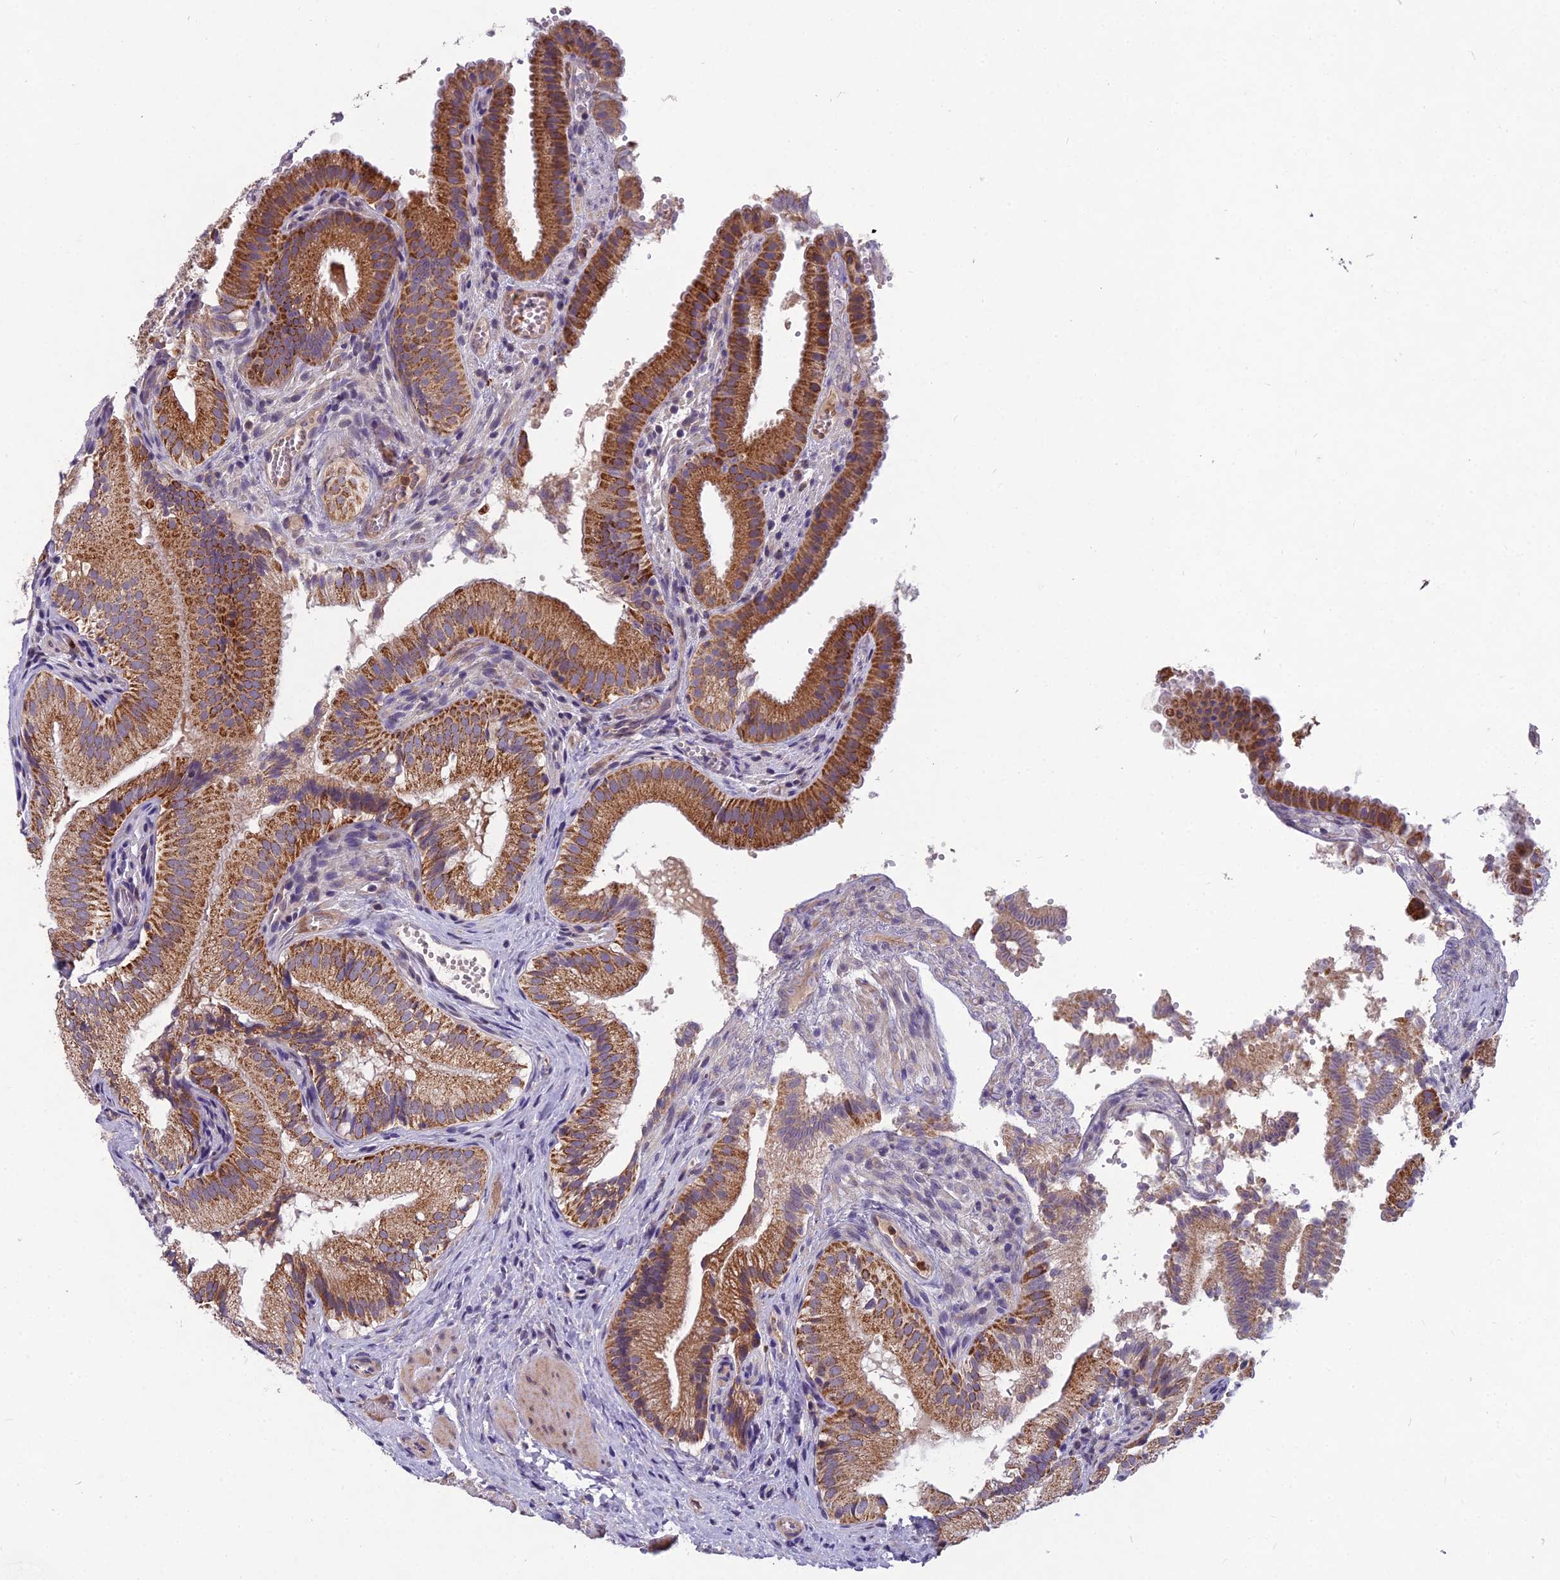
{"staining": {"intensity": "moderate", "quantity": ">75%", "location": "cytoplasmic/membranous"}, "tissue": "gallbladder", "cell_type": "Glandular cells", "image_type": "normal", "snomed": [{"axis": "morphology", "description": "Normal tissue, NOS"}, {"axis": "topography", "description": "Gallbladder"}], "caption": "A brown stain labels moderate cytoplasmic/membranous positivity of a protein in glandular cells of benign human gallbladder.", "gene": "ENSG00000188897", "patient": {"sex": "female", "age": 30}}